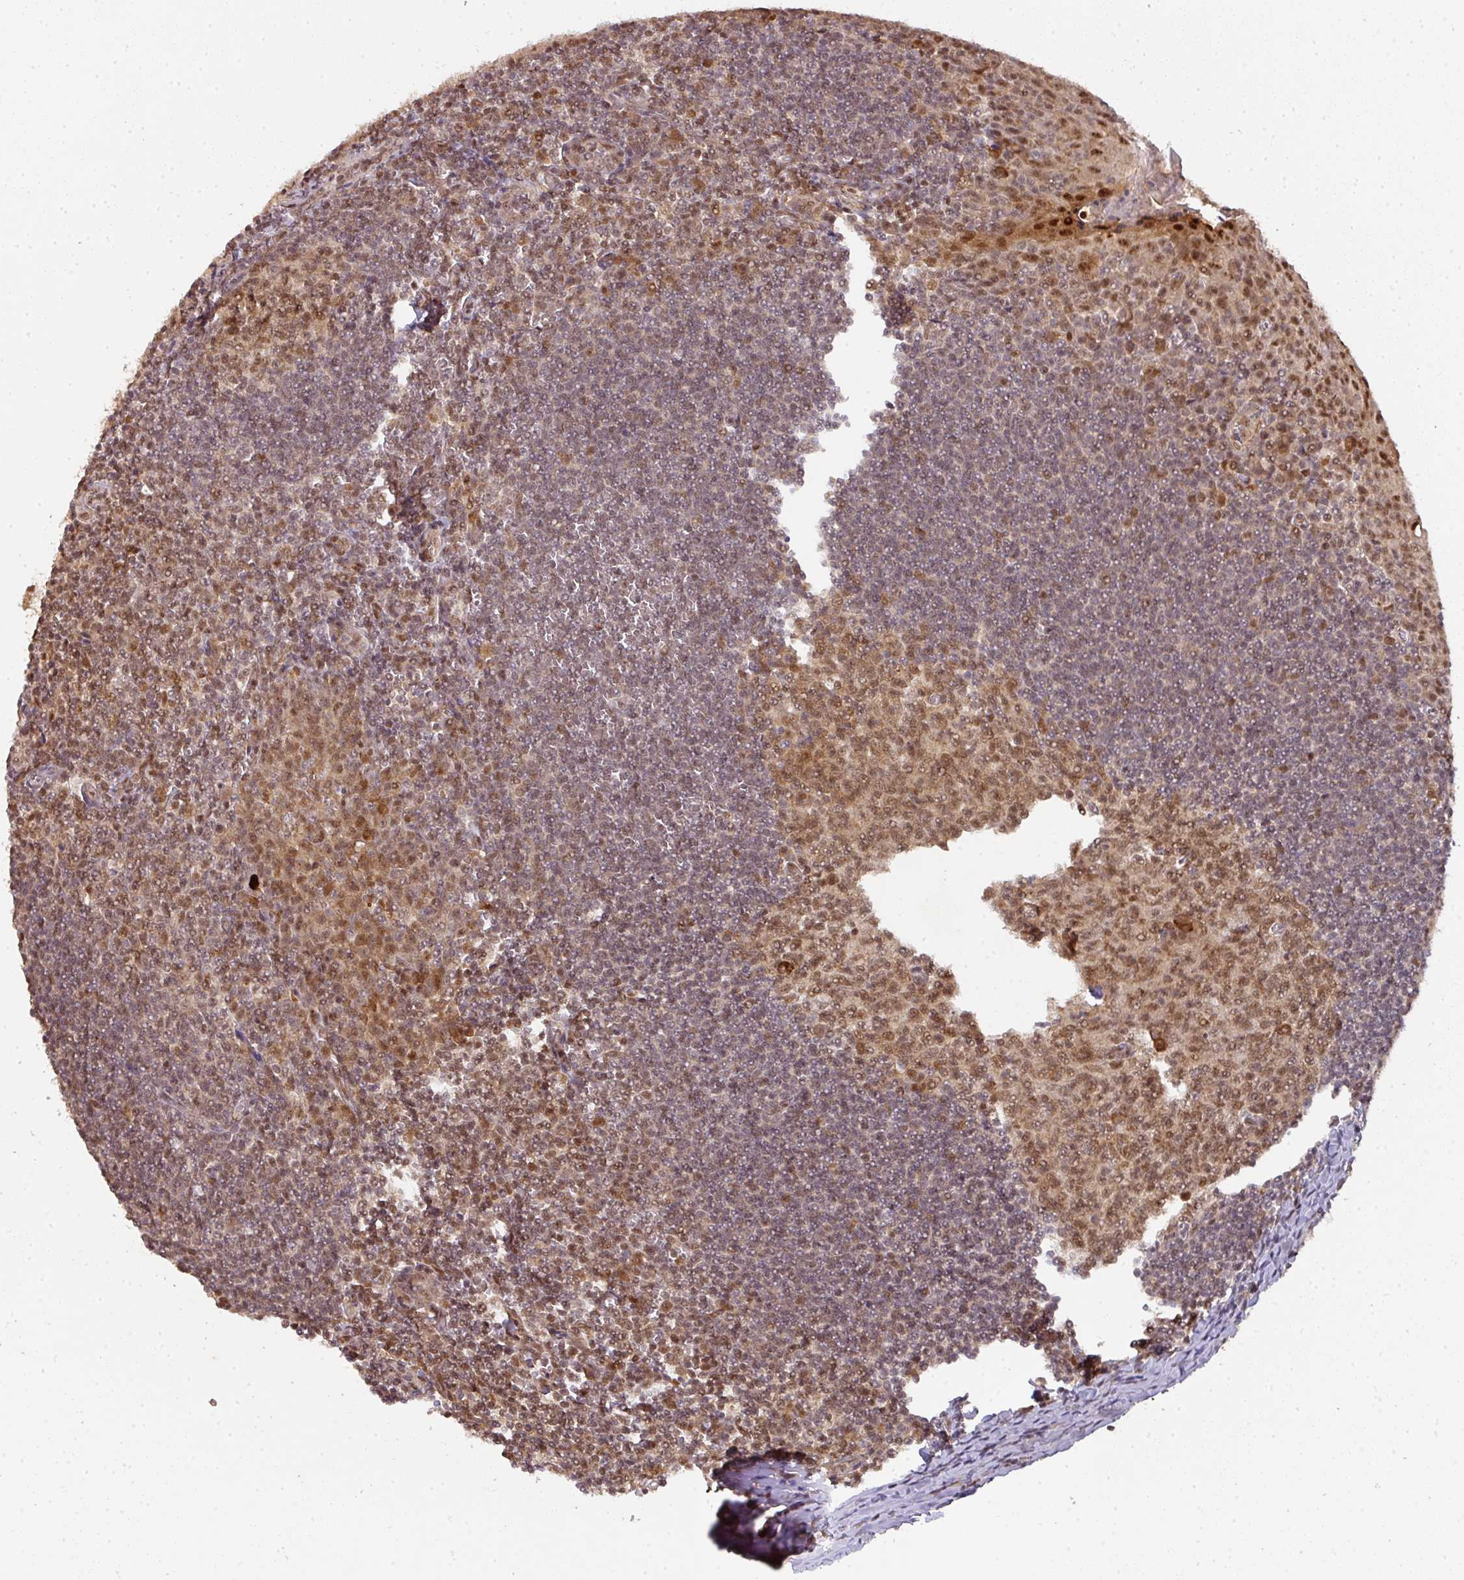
{"staining": {"intensity": "moderate", "quantity": ">75%", "location": "cytoplasmic/membranous,nuclear"}, "tissue": "tonsil", "cell_type": "Germinal center cells", "image_type": "normal", "snomed": [{"axis": "morphology", "description": "Normal tissue, NOS"}, {"axis": "topography", "description": "Tonsil"}], "caption": "Tonsil was stained to show a protein in brown. There is medium levels of moderate cytoplasmic/membranous,nuclear positivity in approximately >75% of germinal center cells. The staining was performed using DAB, with brown indicating positive protein expression. Nuclei are stained blue with hematoxylin.", "gene": "RANBP9", "patient": {"sex": "male", "age": 27}}